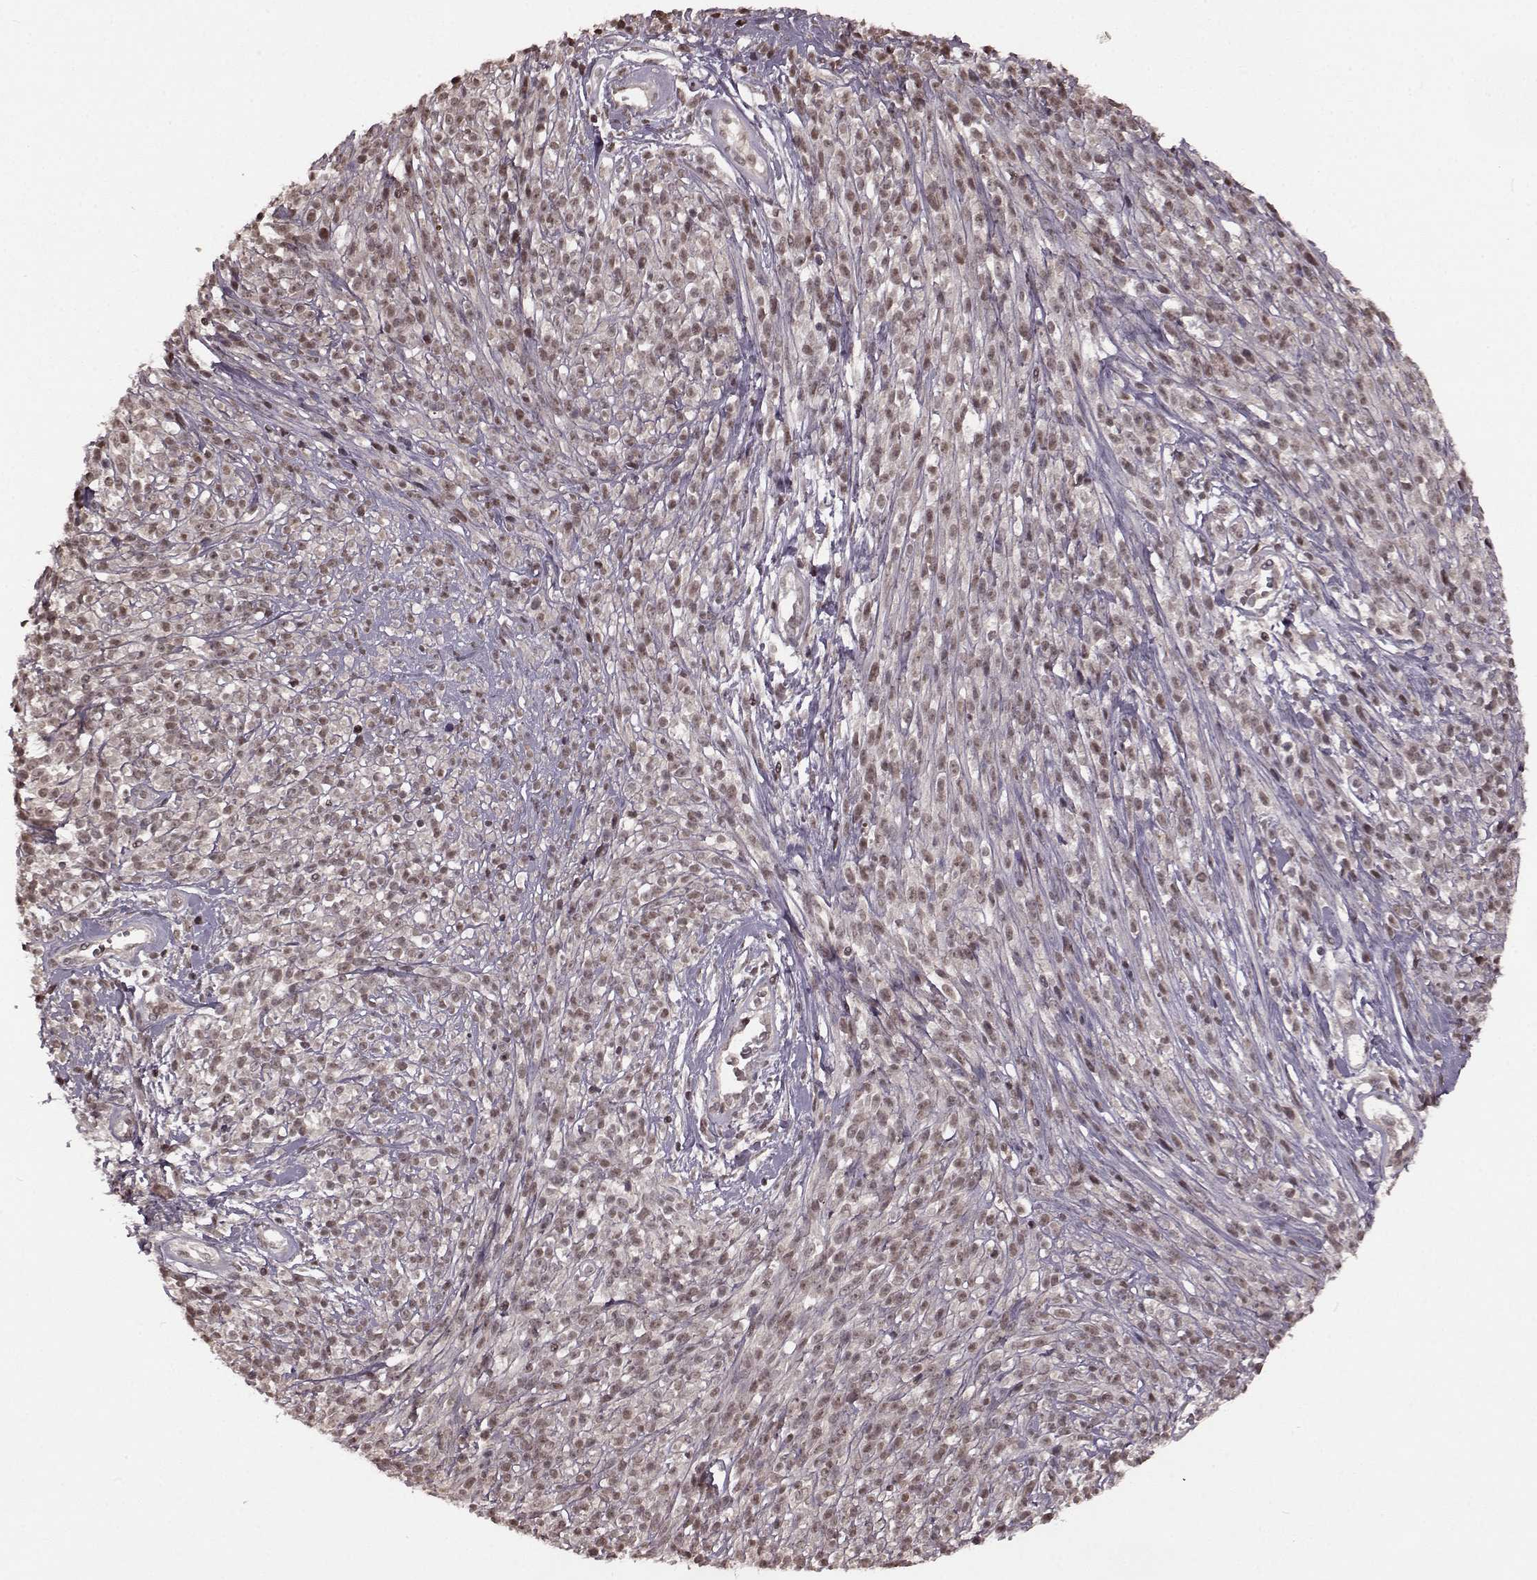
{"staining": {"intensity": "weak", "quantity": "25%-75%", "location": "nuclear"}, "tissue": "melanoma", "cell_type": "Tumor cells", "image_type": "cancer", "snomed": [{"axis": "morphology", "description": "Malignant melanoma, NOS"}, {"axis": "topography", "description": "Skin"}, {"axis": "topography", "description": "Skin of trunk"}], "caption": "IHC image of neoplastic tissue: melanoma stained using immunohistochemistry reveals low levels of weak protein expression localized specifically in the nuclear of tumor cells, appearing as a nuclear brown color.", "gene": "GSS", "patient": {"sex": "male", "age": 74}}